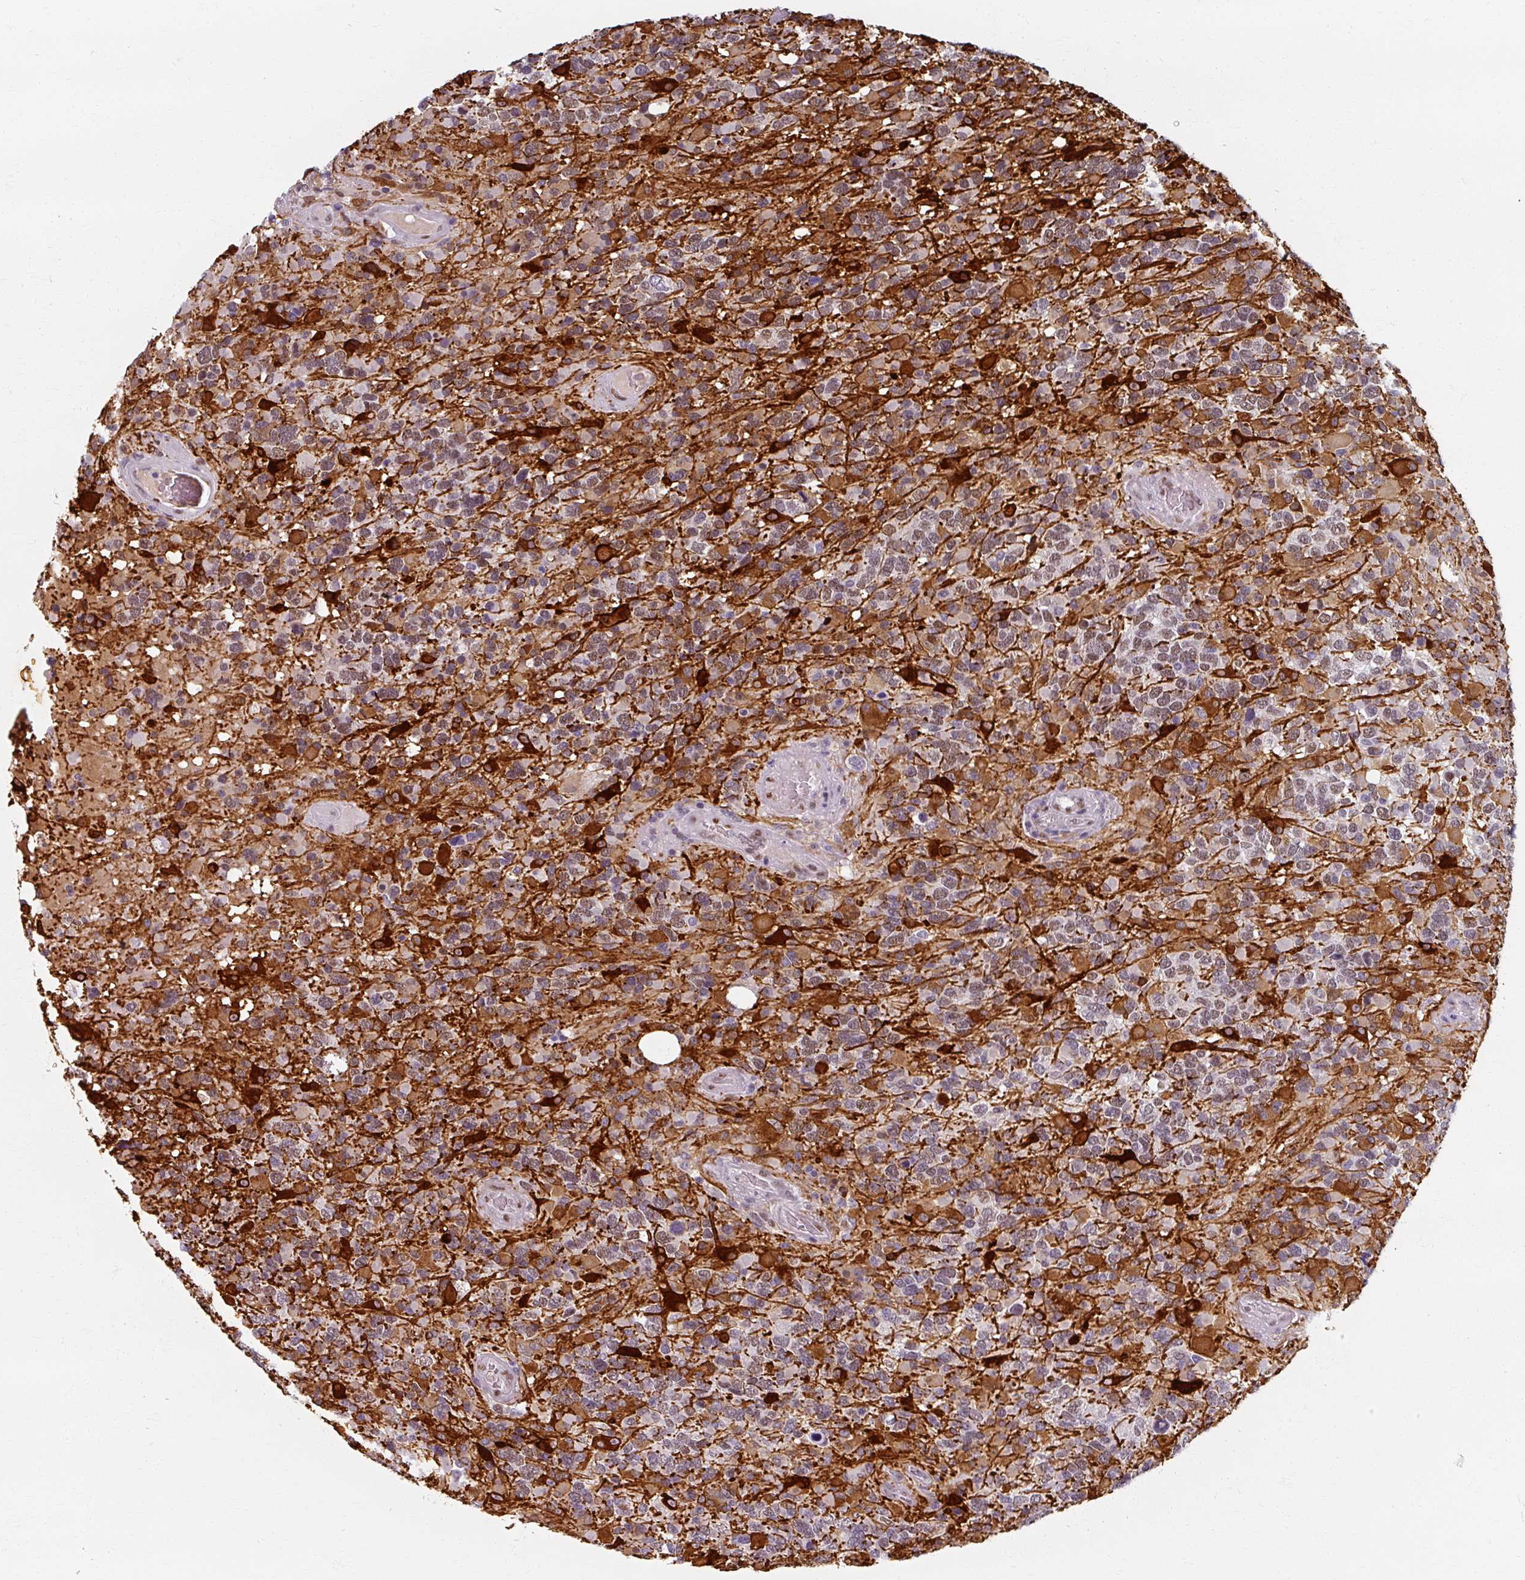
{"staining": {"intensity": "moderate", "quantity": "25%-75%", "location": "cytoplasmic/membranous,nuclear"}, "tissue": "glioma", "cell_type": "Tumor cells", "image_type": "cancer", "snomed": [{"axis": "morphology", "description": "Glioma, malignant, High grade"}, {"axis": "topography", "description": "Brain"}], "caption": "This is an image of immunohistochemistry staining of glioma, which shows moderate expression in the cytoplasmic/membranous and nuclear of tumor cells.", "gene": "RIPOR3", "patient": {"sex": "female", "age": 40}}